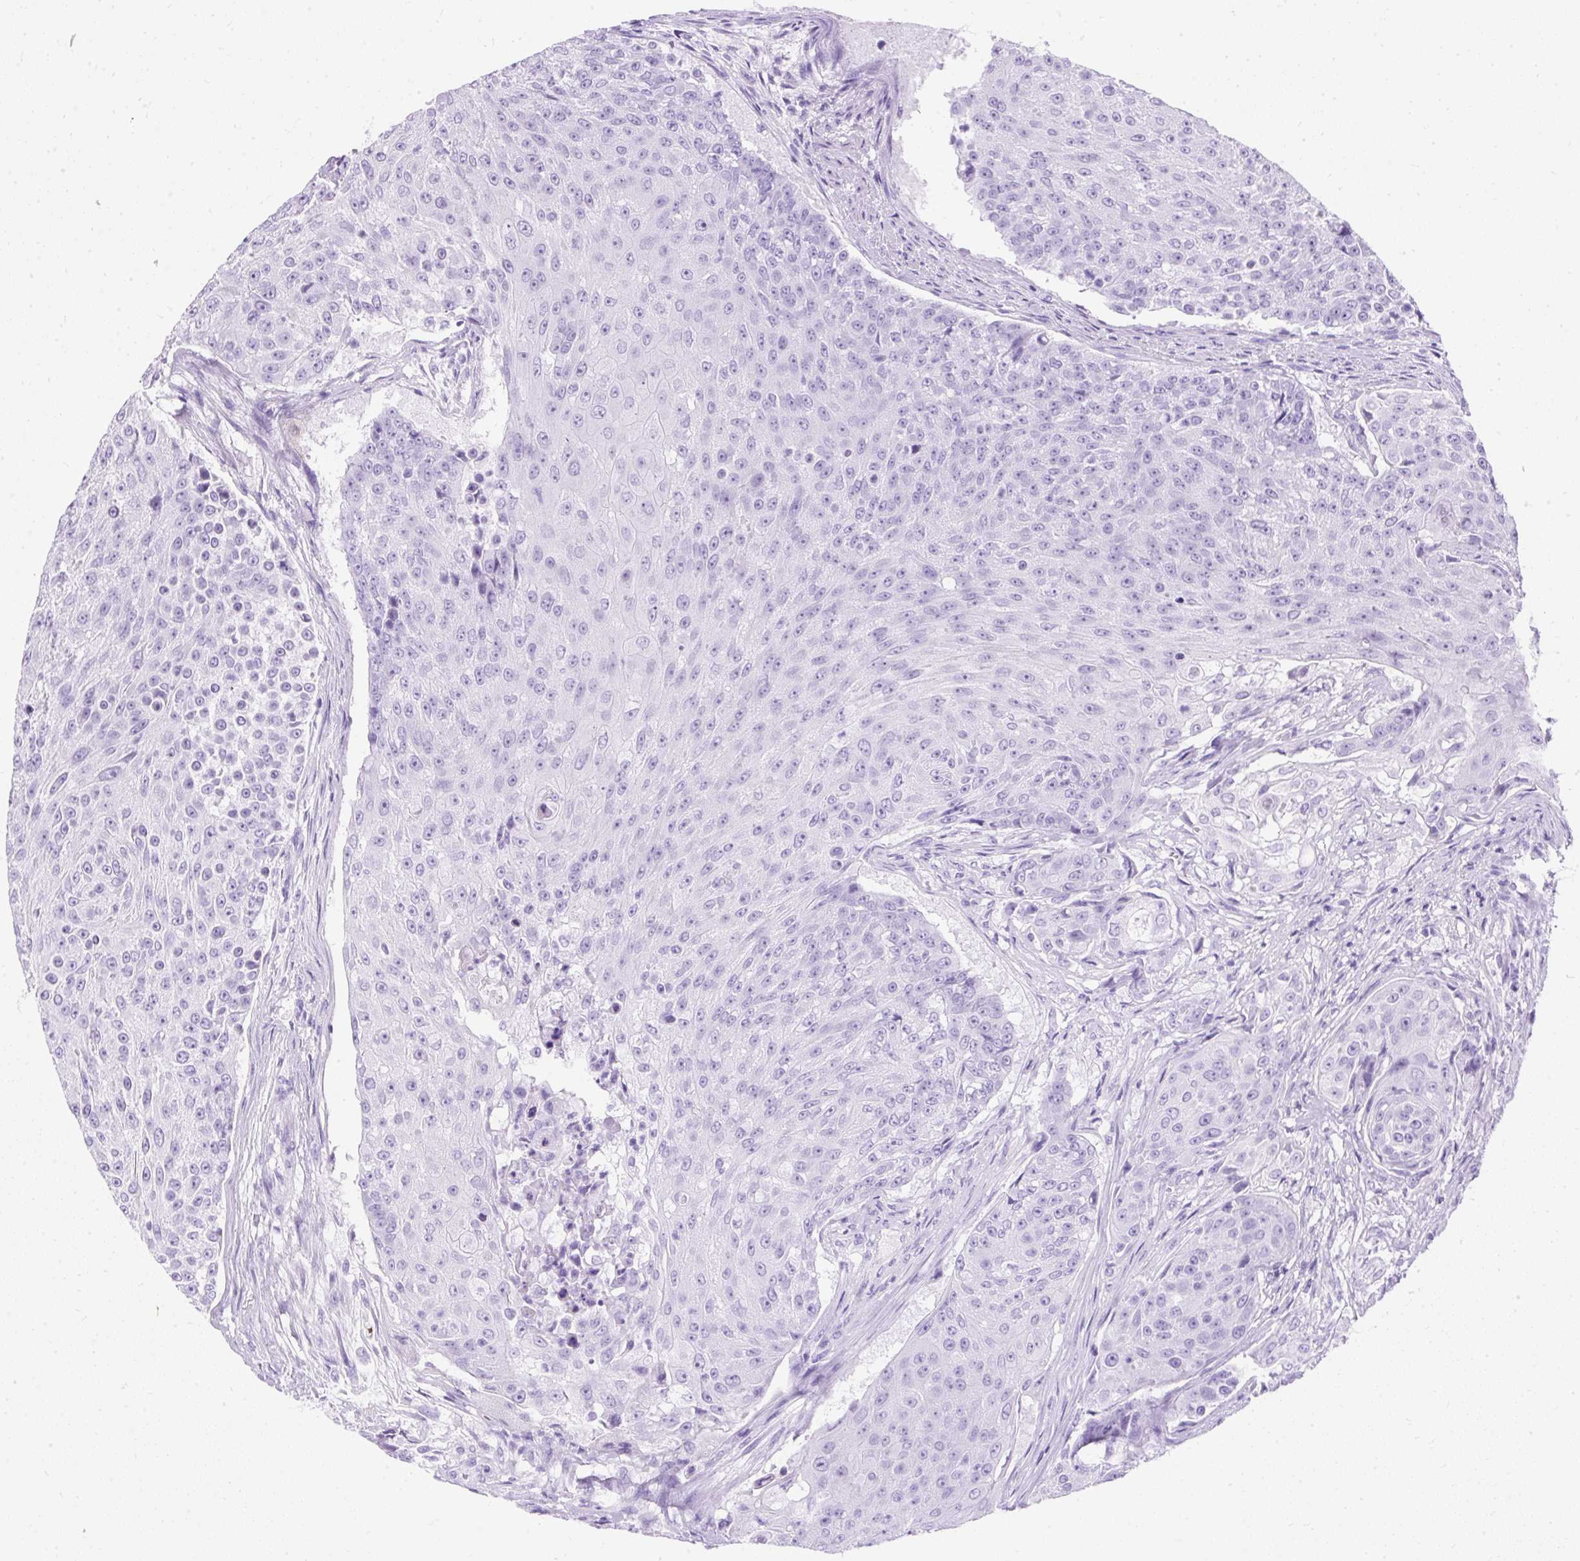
{"staining": {"intensity": "negative", "quantity": "none", "location": "none"}, "tissue": "urothelial cancer", "cell_type": "Tumor cells", "image_type": "cancer", "snomed": [{"axis": "morphology", "description": "Urothelial carcinoma, High grade"}, {"axis": "topography", "description": "Urinary bladder"}], "caption": "High-grade urothelial carcinoma was stained to show a protein in brown. There is no significant expression in tumor cells. (DAB (3,3'-diaminobenzidine) immunohistochemistry (IHC) with hematoxylin counter stain).", "gene": "PVALB", "patient": {"sex": "female", "age": 63}}